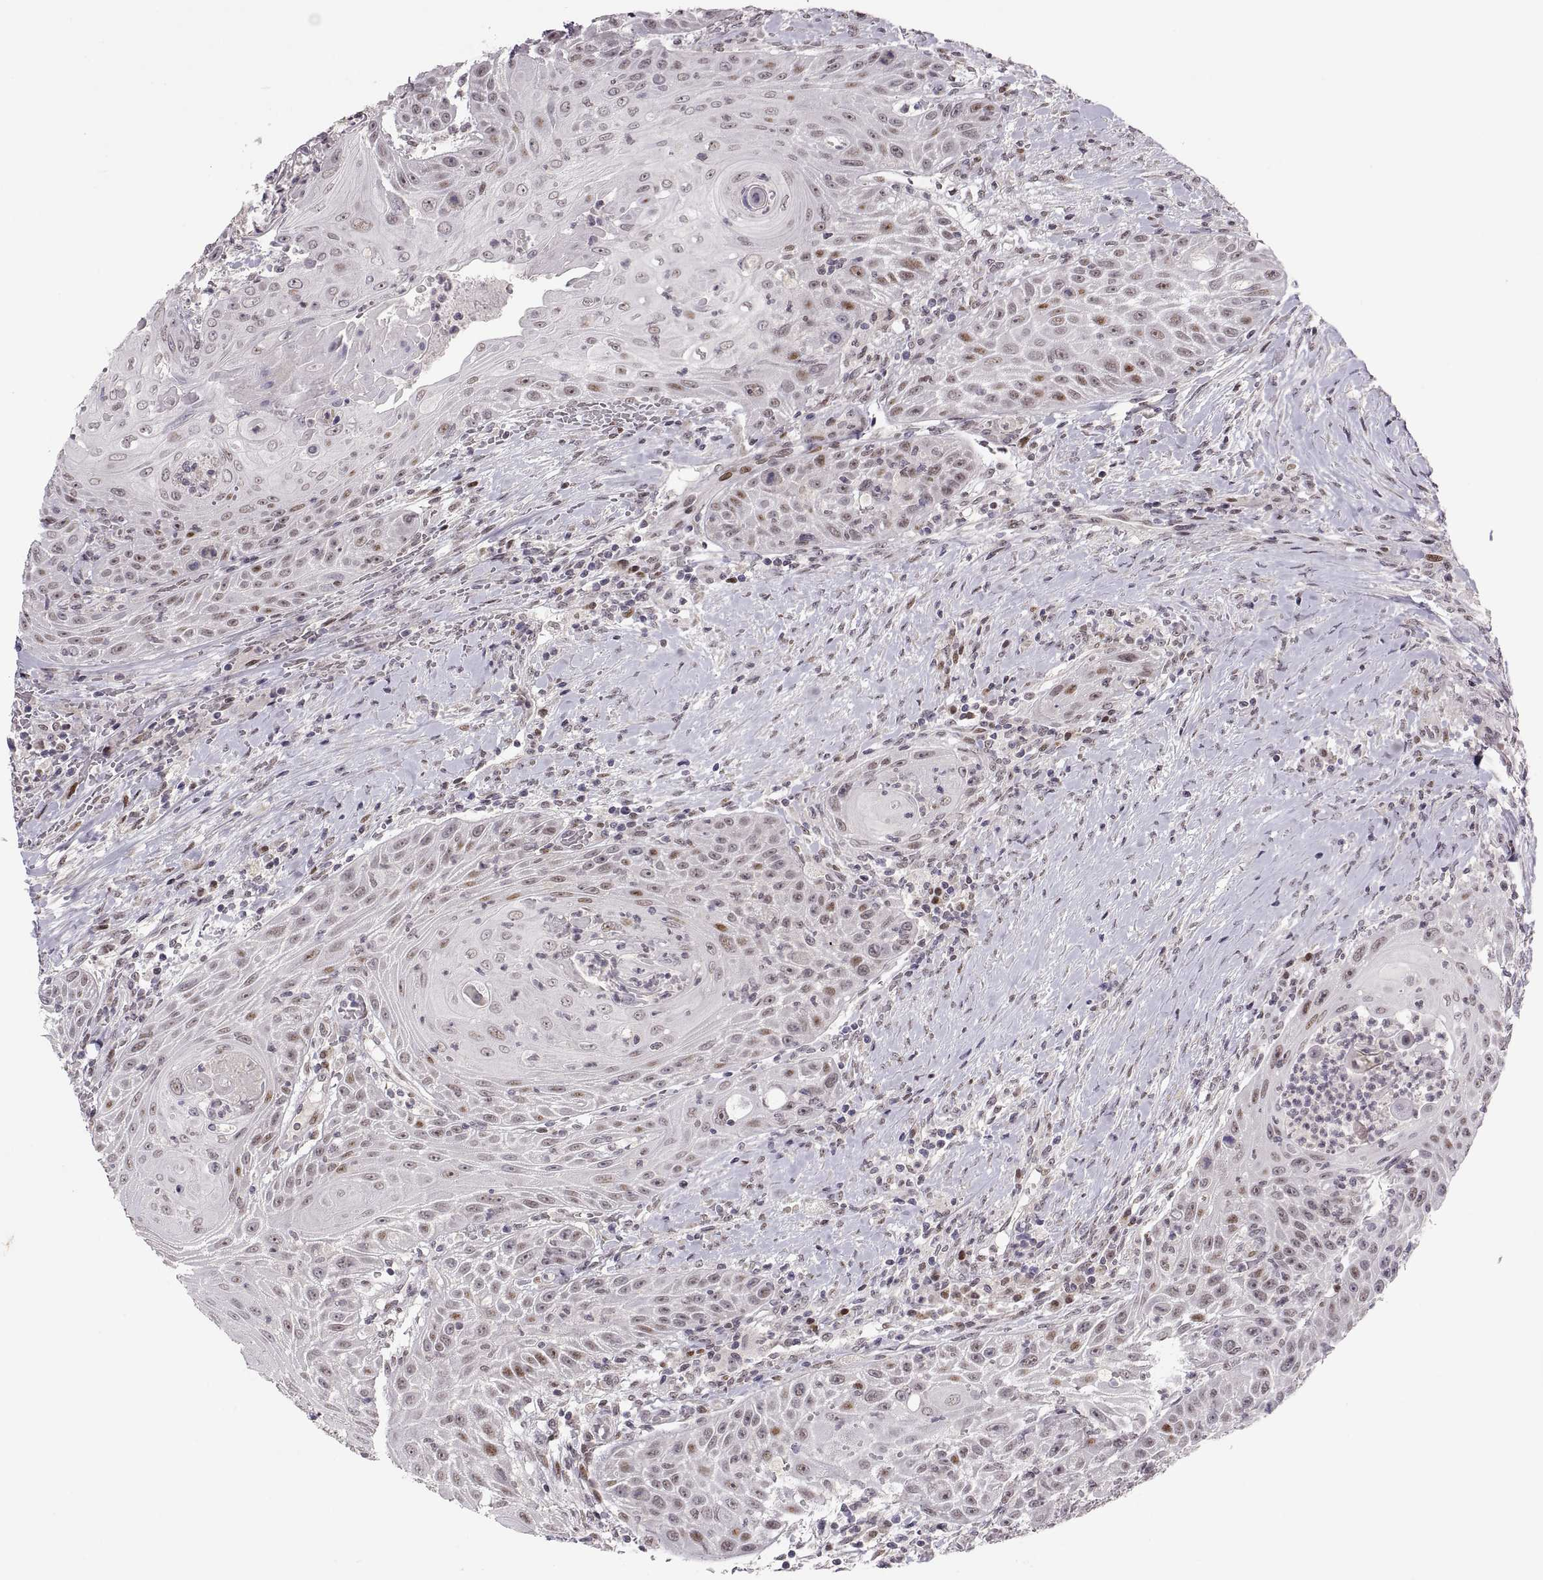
{"staining": {"intensity": "moderate", "quantity": "25%-75%", "location": "nuclear"}, "tissue": "head and neck cancer", "cell_type": "Tumor cells", "image_type": "cancer", "snomed": [{"axis": "morphology", "description": "Squamous cell carcinoma, NOS"}, {"axis": "topography", "description": "Head-Neck"}], "caption": "DAB immunohistochemical staining of head and neck cancer reveals moderate nuclear protein expression in about 25%-75% of tumor cells.", "gene": "SNAI1", "patient": {"sex": "male", "age": 69}}